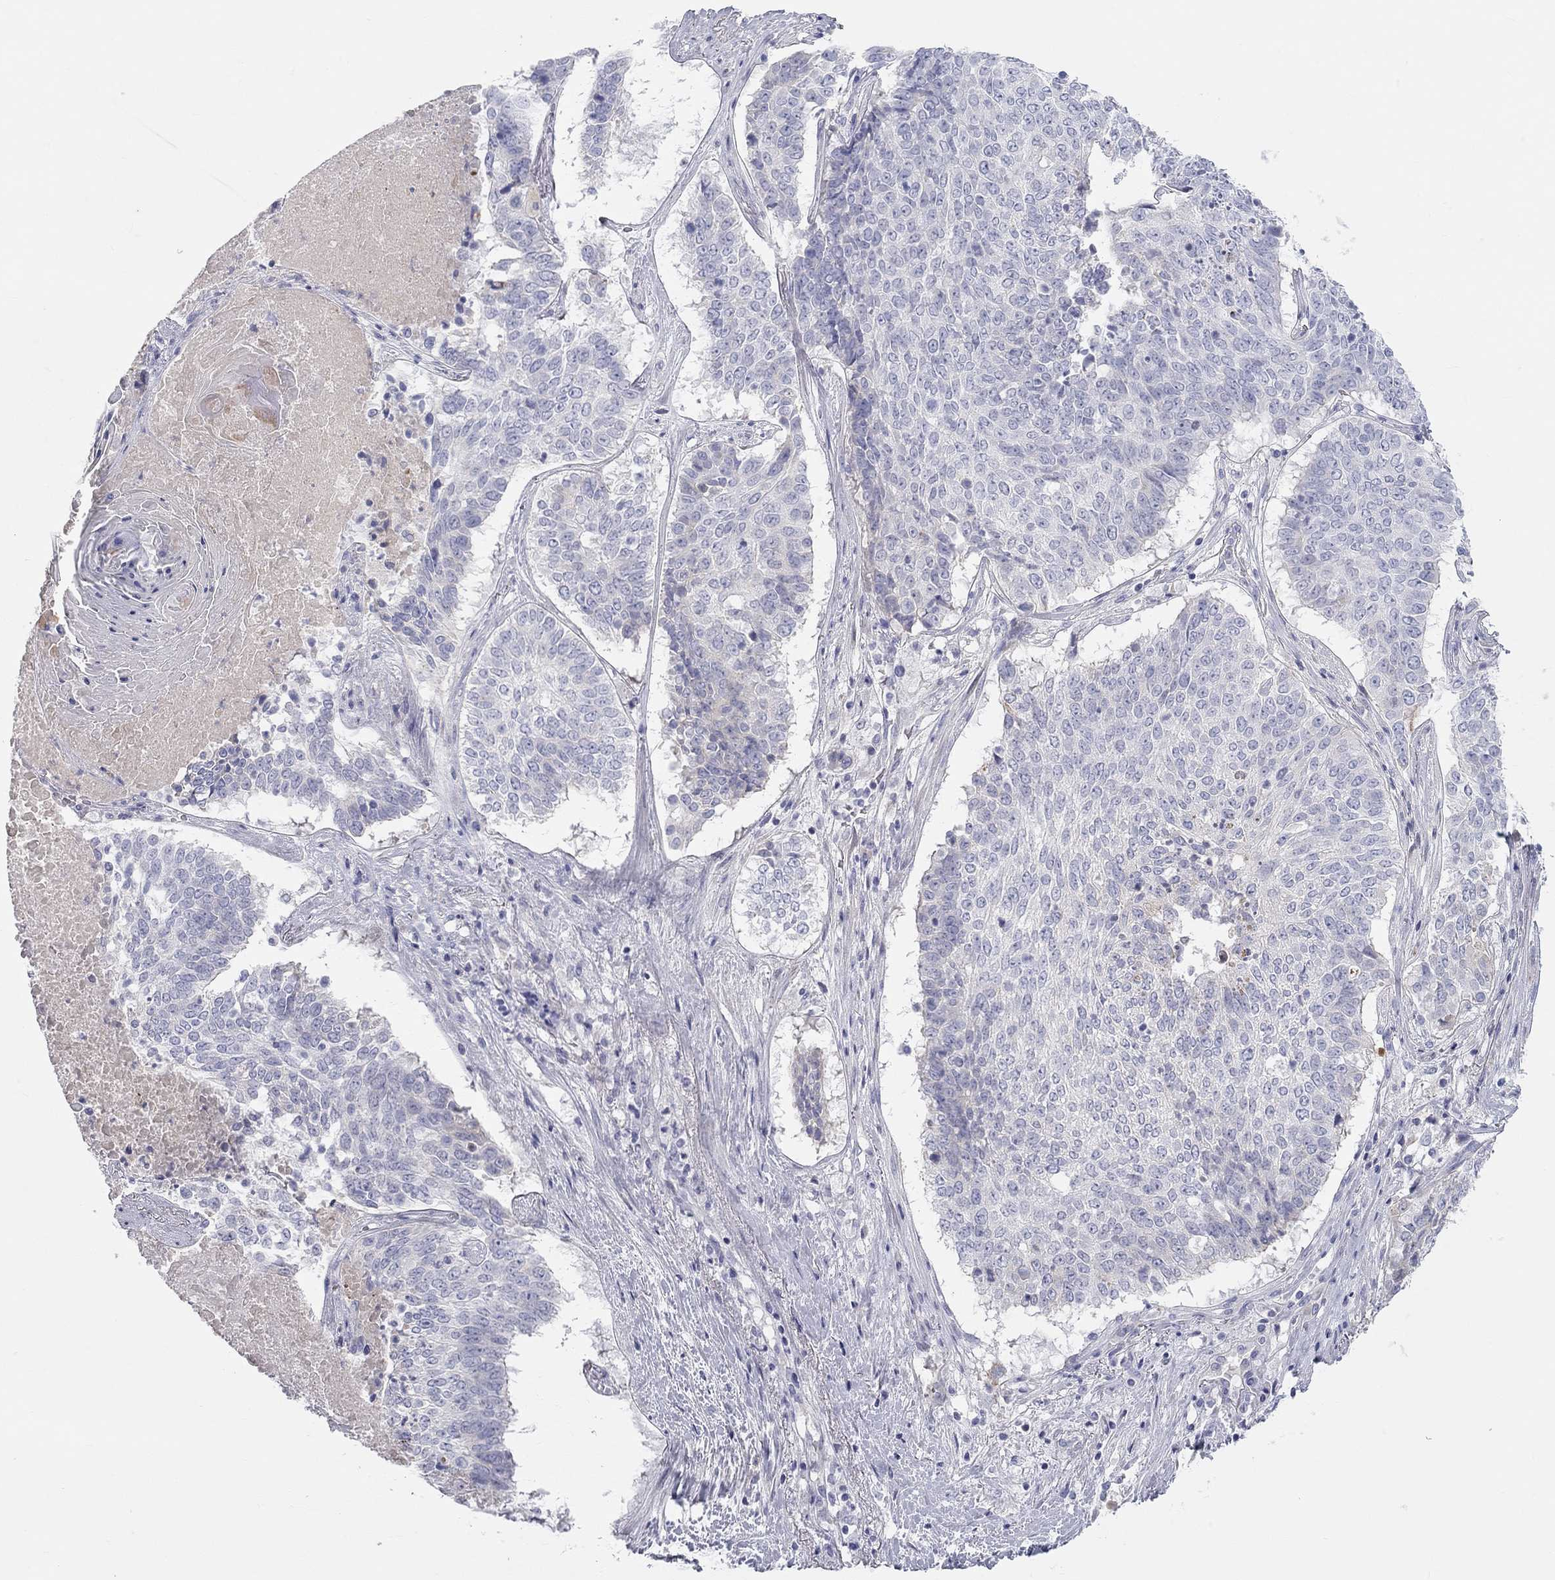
{"staining": {"intensity": "negative", "quantity": "none", "location": "none"}, "tissue": "lung cancer", "cell_type": "Tumor cells", "image_type": "cancer", "snomed": [{"axis": "morphology", "description": "Squamous cell carcinoma, NOS"}, {"axis": "topography", "description": "Lung"}], "caption": "This is an immunohistochemistry photomicrograph of human lung squamous cell carcinoma. There is no positivity in tumor cells.", "gene": "ST7L", "patient": {"sex": "male", "age": 64}}